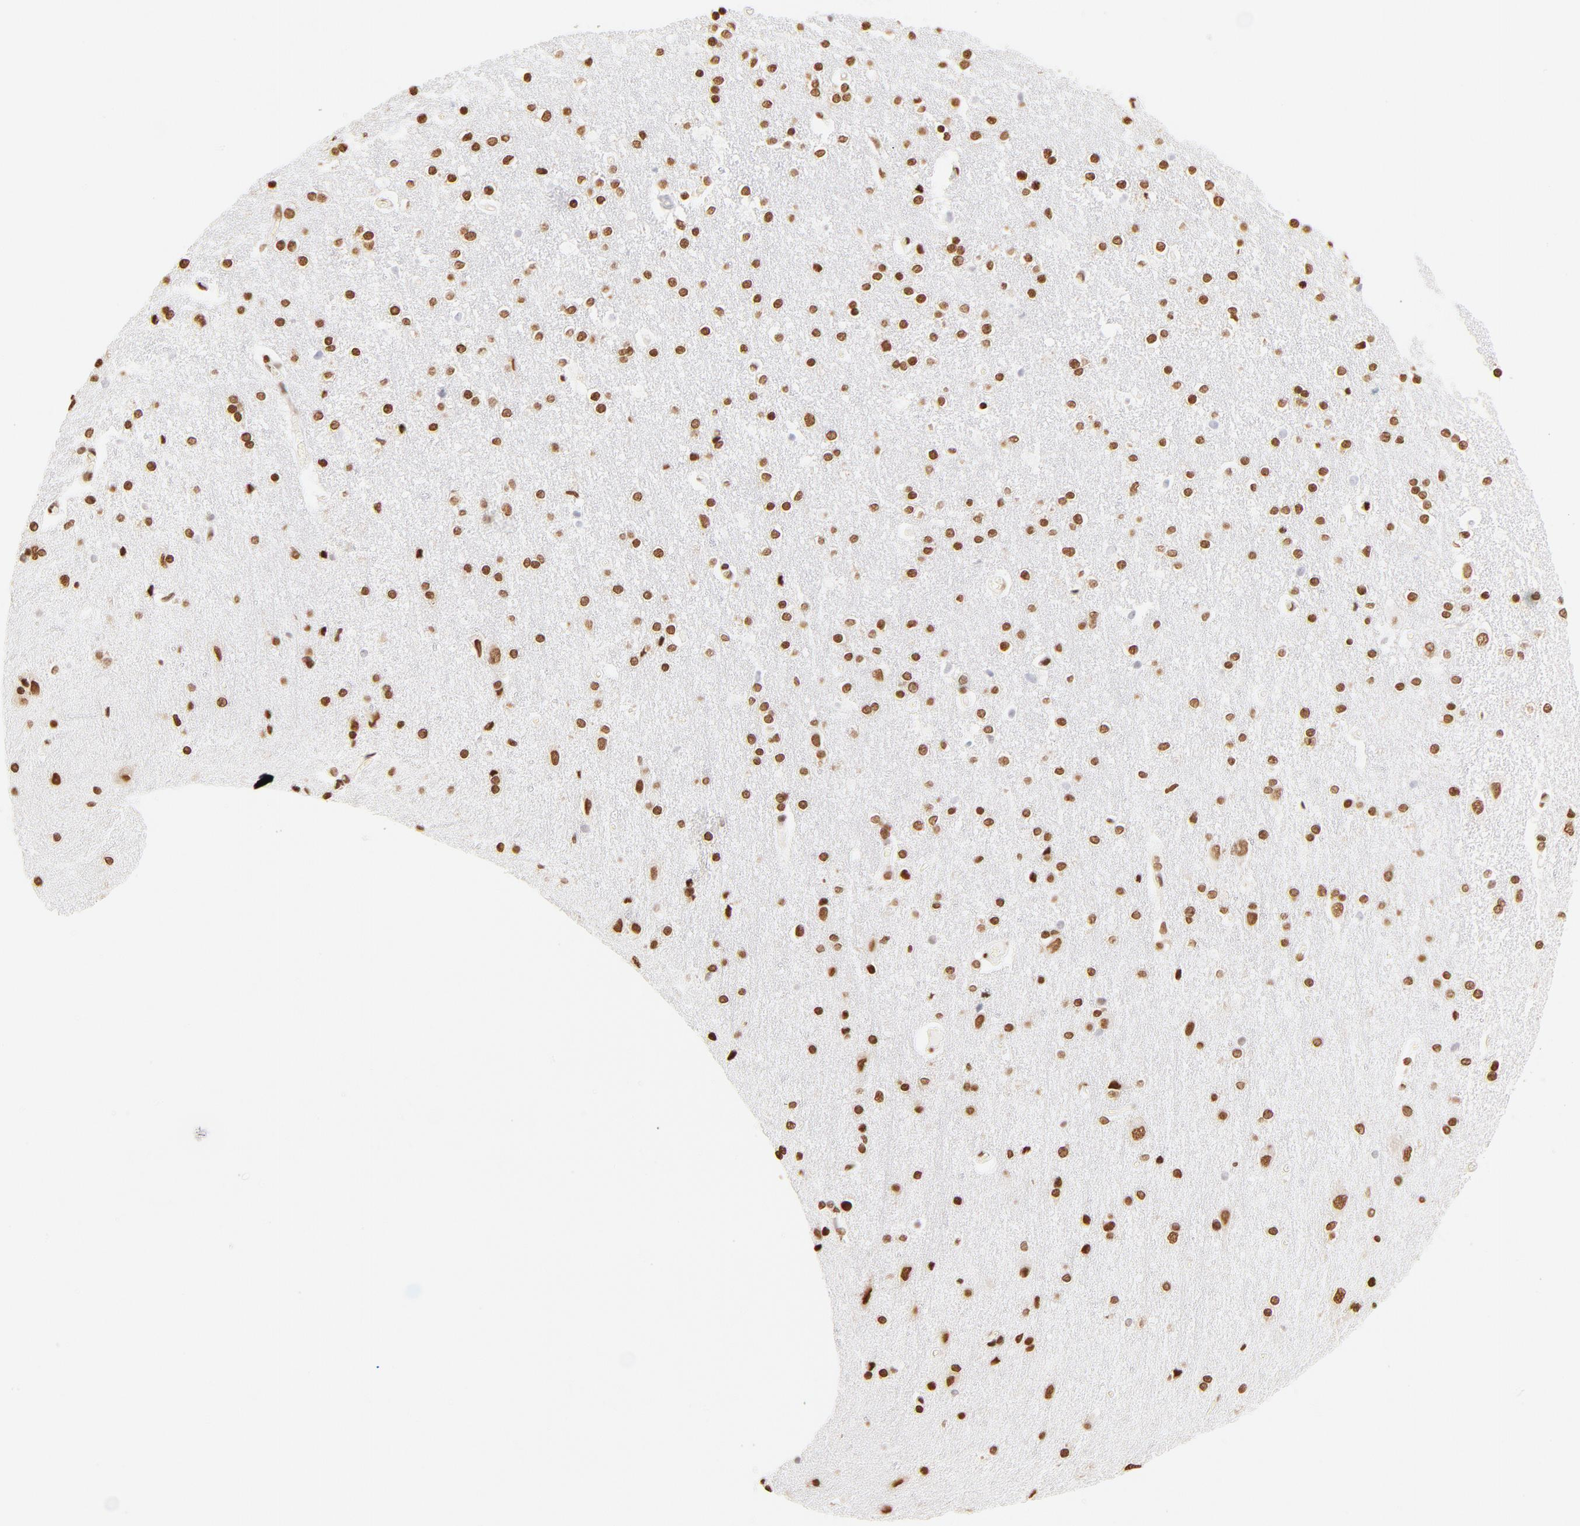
{"staining": {"intensity": "strong", "quantity": ">75%", "location": "nuclear"}, "tissue": "caudate", "cell_type": "Glial cells", "image_type": "normal", "snomed": [{"axis": "morphology", "description": "Normal tissue, NOS"}, {"axis": "topography", "description": "Lateral ventricle wall"}], "caption": "Protein staining shows strong nuclear staining in about >75% of glial cells in normal caudate. (Brightfield microscopy of DAB IHC at high magnification).", "gene": "ZNF540", "patient": {"sex": "female", "age": 54}}